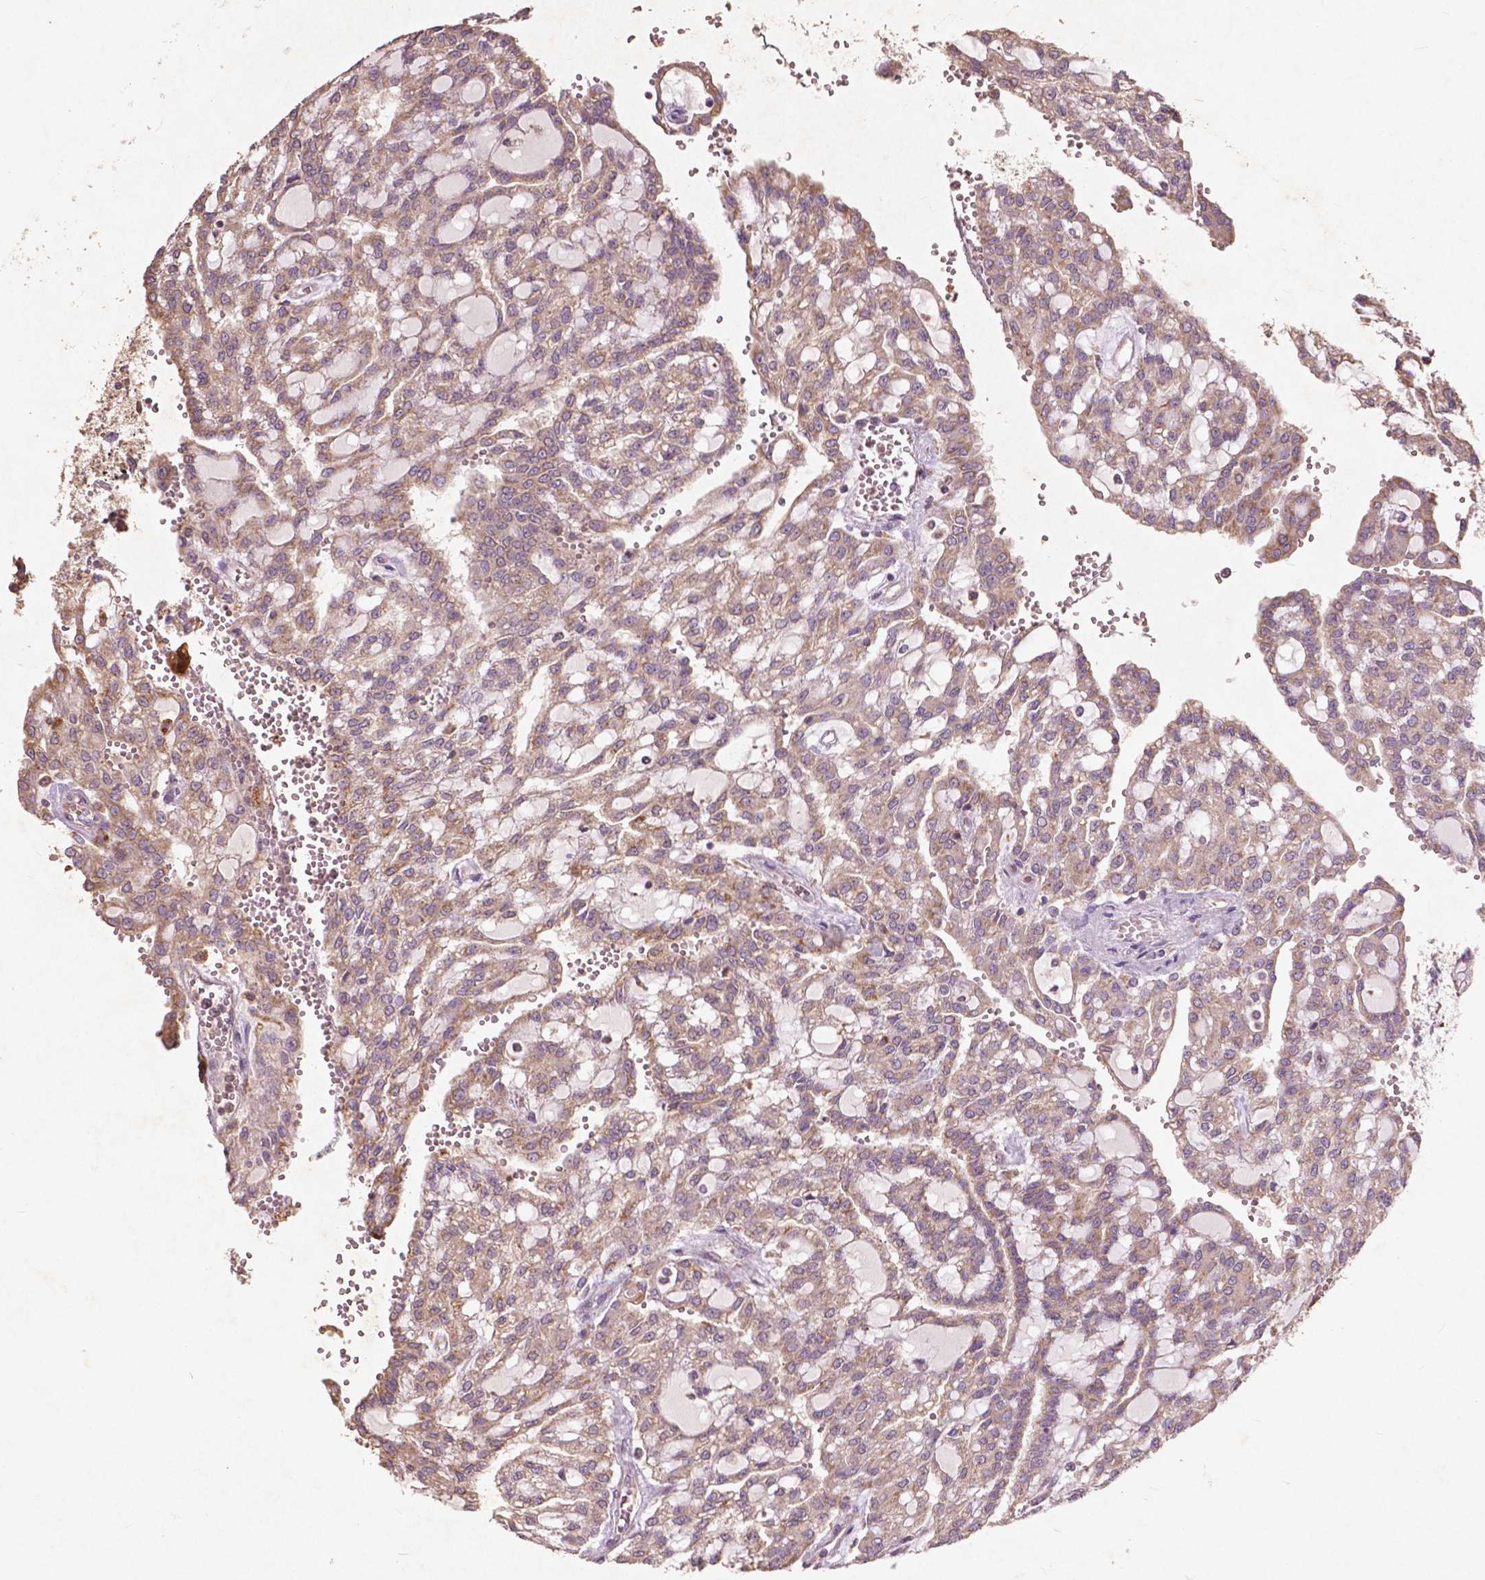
{"staining": {"intensity": "weak", "quantity": ">75%", "location": "cytoplasmic/membranous"}, "tissue": "renal cancer", "cell_type": "Tumor cells", "image_type": "cancer", "snomed": [{"axis": "morphology", "description": "Adenocarcinoma, NOS"}, {"axis": "topography", "description": "Kidney"}], "caption": "IHC histopathology image of neoplastic tissue: renal adenocarcinoma stained using immunohistochemistry exhibits low levels of weak protein expression localized specifically in the cytoplasmic/membranous of tumor cells, appearing as a cytoplasmic/membranous brown color.", "gene": "ST6GALNAC5", "patient": {"sex": "male", "age": 63}}